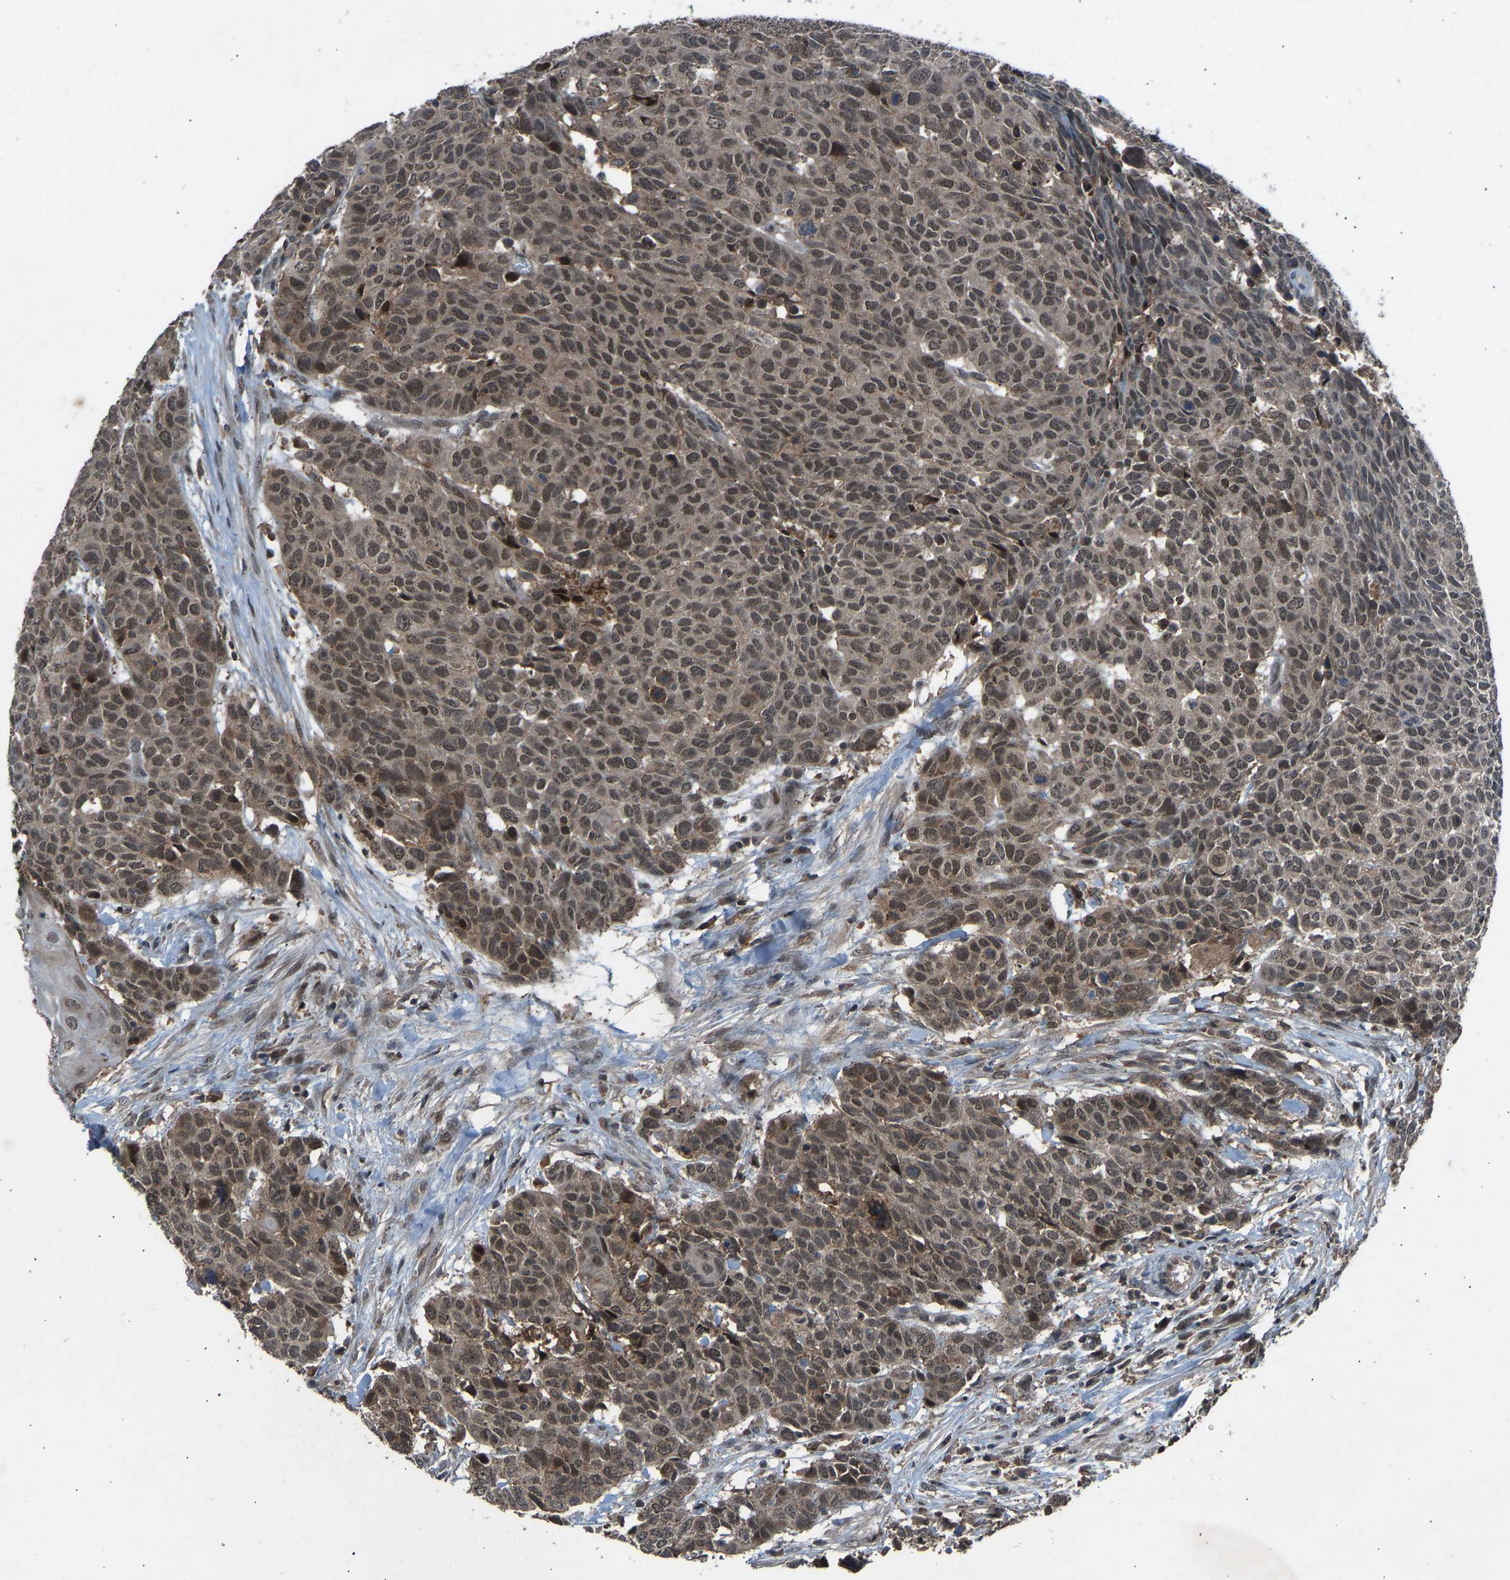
{"staining": {"intensity": "moderate", "quantity": ">75%", "location": "cytoplasmic/membranous,nuclear"}, "tissue": "head and neck cancer", "cell_type": "Tumor cells", "image_type": "cancer", "snomed": [{"axis": "morphology", "description": "Squamous cell carcinoma, NOS"}, {"axis": "topography", "description": "Head-Neck"}], "caption": "There is medium levels of moderate cytoplasmic/membranous and nuclear staining in tumor cells of head and neck cancer, as demonstrated by immunohistochemical staining (brown color).", "gene": "SLC43A1", "patient": {"sex": "male", "age": 66}}